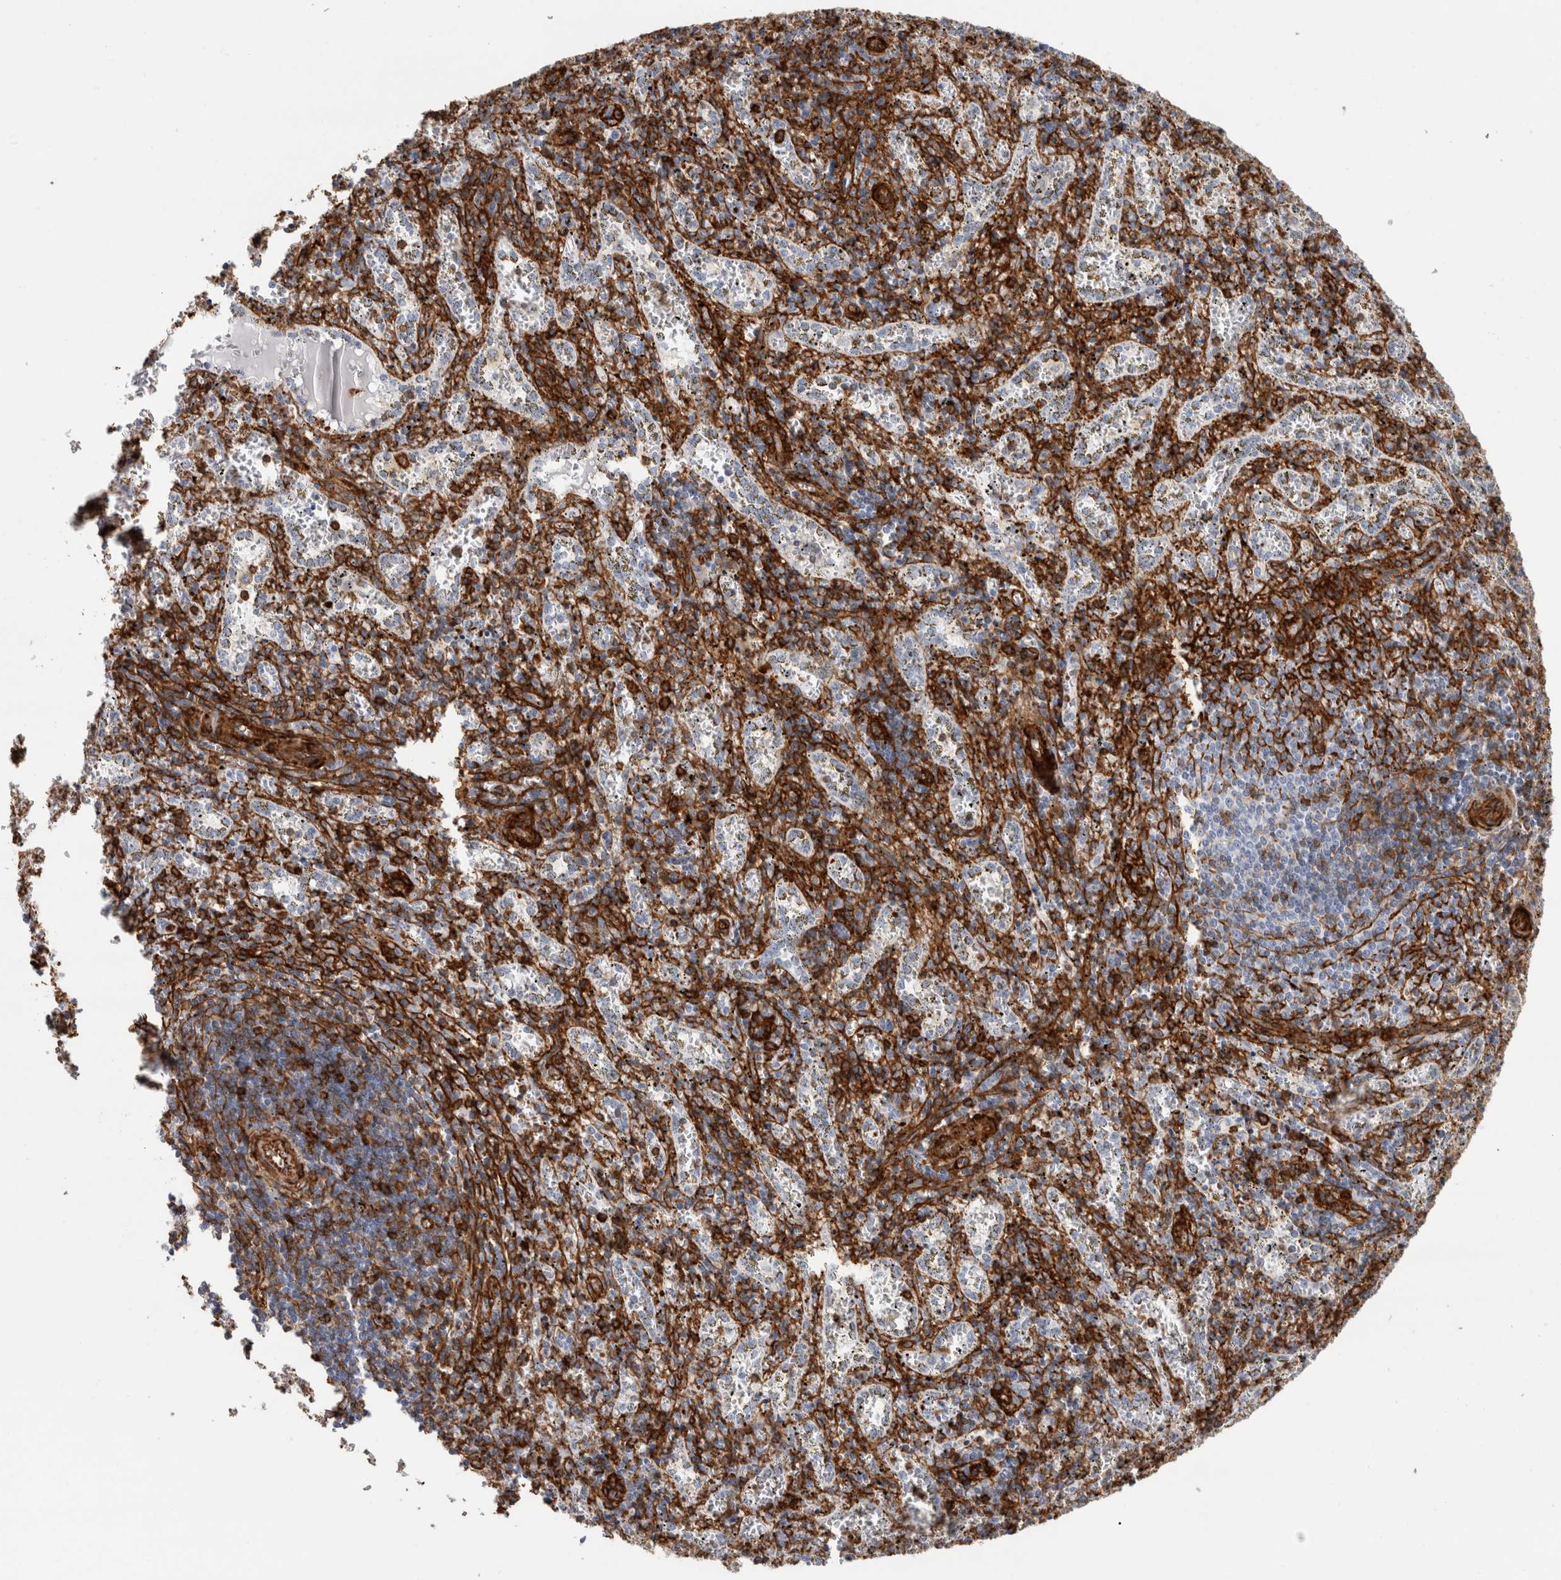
{"staining": {"intensity": "strong", "quantity": "25%-75%", "location": "cytoplasmic/membranous"}, "tissue": "spleen", "cell_type": "Cells in red pulp", "image_type": "normal", "snomed": [{"axis": "morphology", "description": "Normal tissue, NOS"}, {"axis": "topography", "description": "Spleen"}], "caption": "Brown immunohistochemical staining in unremarkable human spleen shows strong cytoplasmic/membranous expression in approximately 25%-75% of cells in red pulp.", "gene": "AHNAK", "patient": {"sex": "male", "age": 11}}